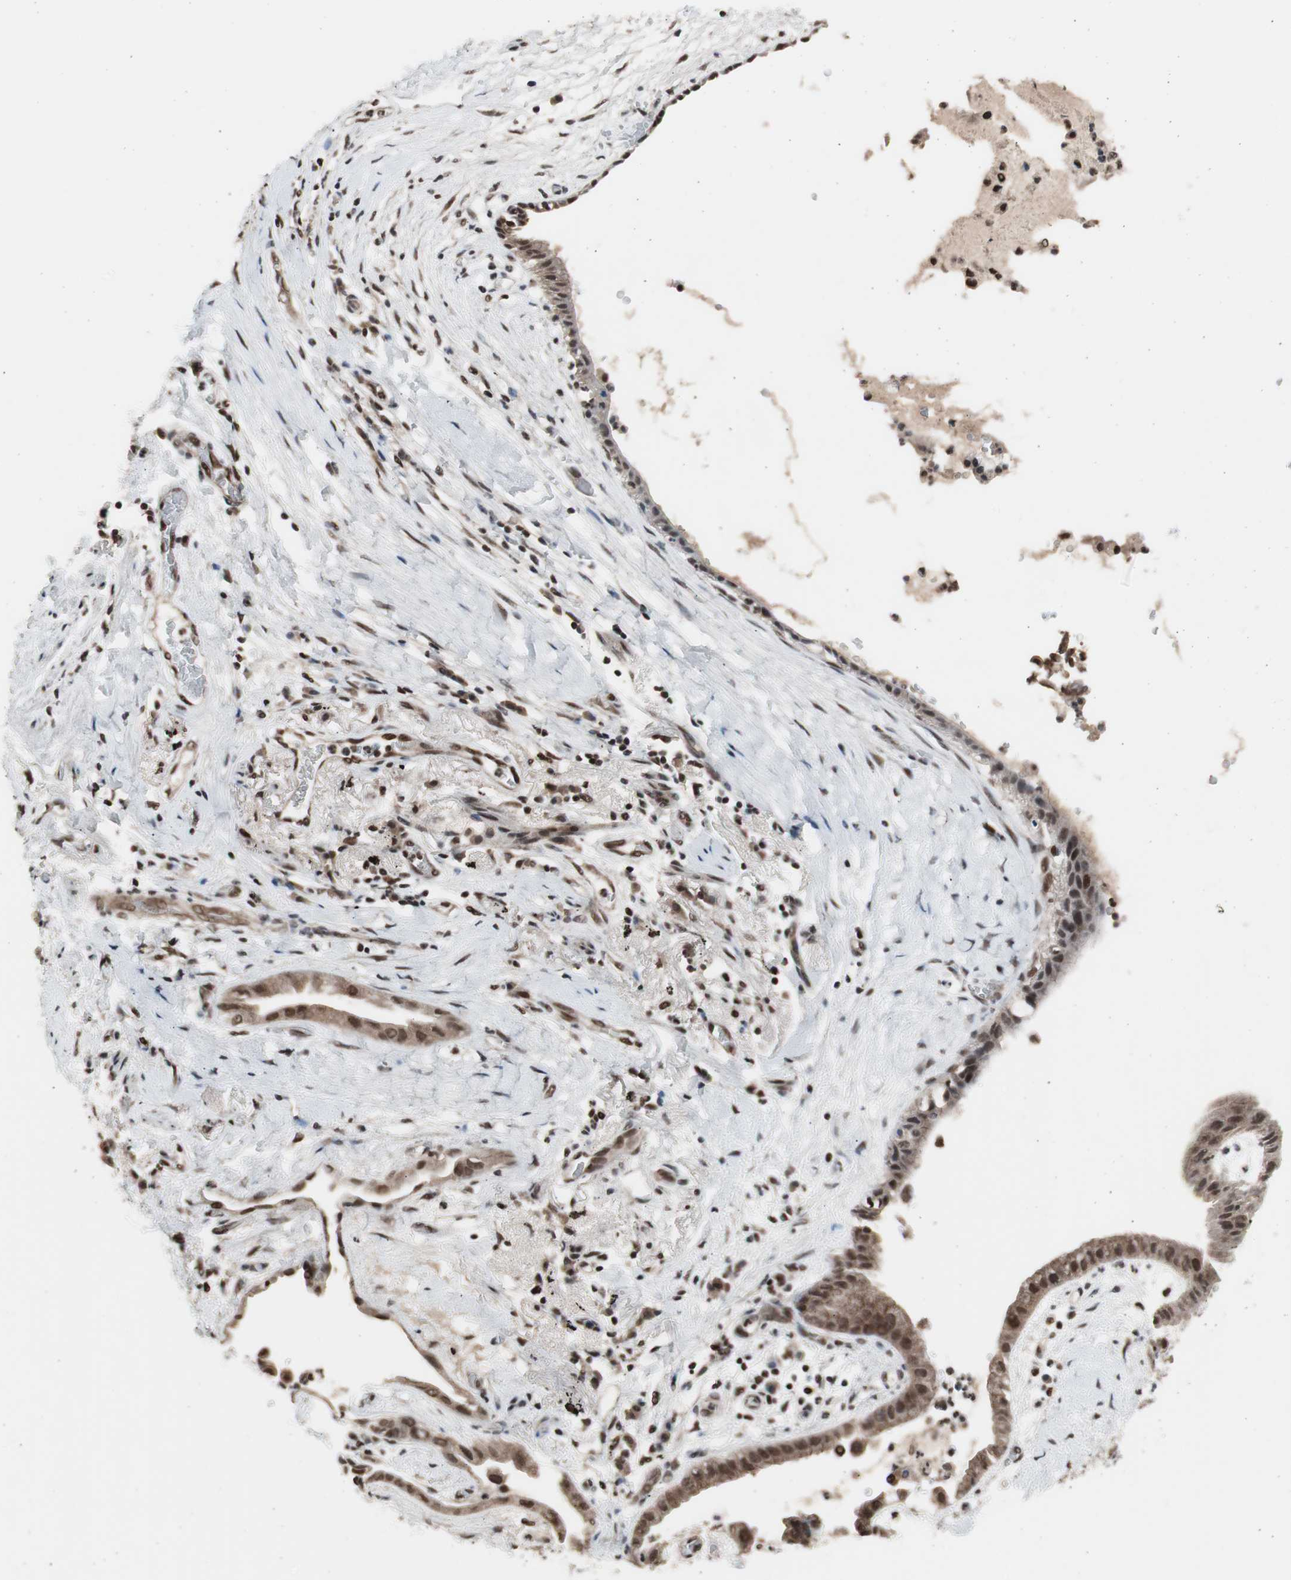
{"staining": {"intensity": "moderate", "quantity": ">75%", "location": "nuclear"}, "tissue": "lung cancer", "cell_type": "Tumor cells", "image_type": "cancer", "snomed": [{"axis": "morphology", "description": "Adenocarcinoma, NOS"}, {"axis": "topography", "description": "Lung"}], "caption": "A high-resolution image shows immunohistochemistry (IHC) staining of lung adenocarcinoma, which displays moderate nuclear expression in about >75% of tumor cells.", "gene": "RPA1", "patient": {"sex": "female", "age": 70}}